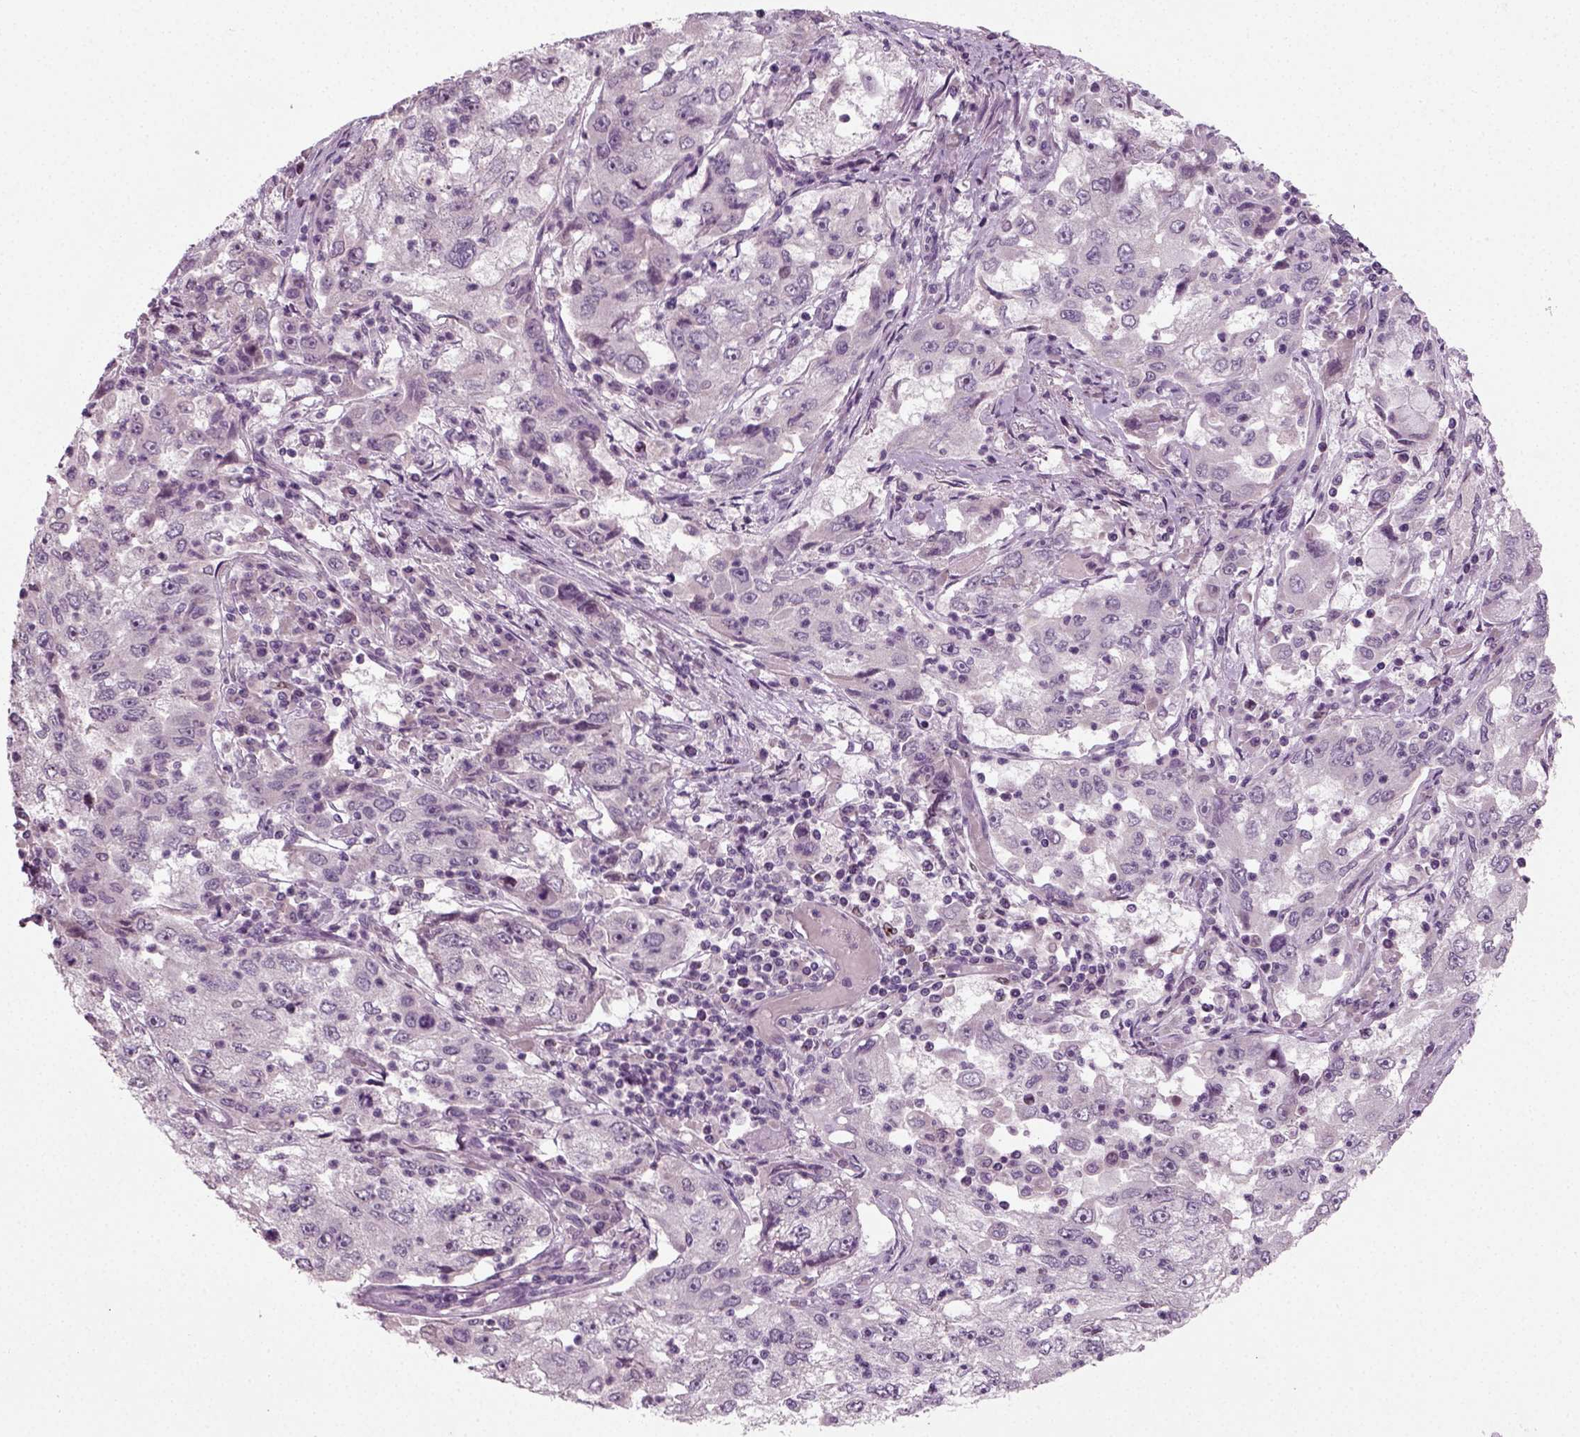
{"staining": {"intensity": "negative", "quantity": "none", "location": "none"}, "tissue": "cervical cancer", "cell_type": "Tumor cells", "image_type": "cancer", "snomed": [{"axis": "morphology", "description": "Squamous cell carcinoma, NOS"}, {"axis": "topography", "description": "Cervix"}], "caption": "The immunohistochemistry (IHC) micrograph has no significant positivity in tumor cells of cervical squamous cell carcinoma tissue.", "gene": "SYNGAP1", "patient": {"sex": "female", "age": 36}}